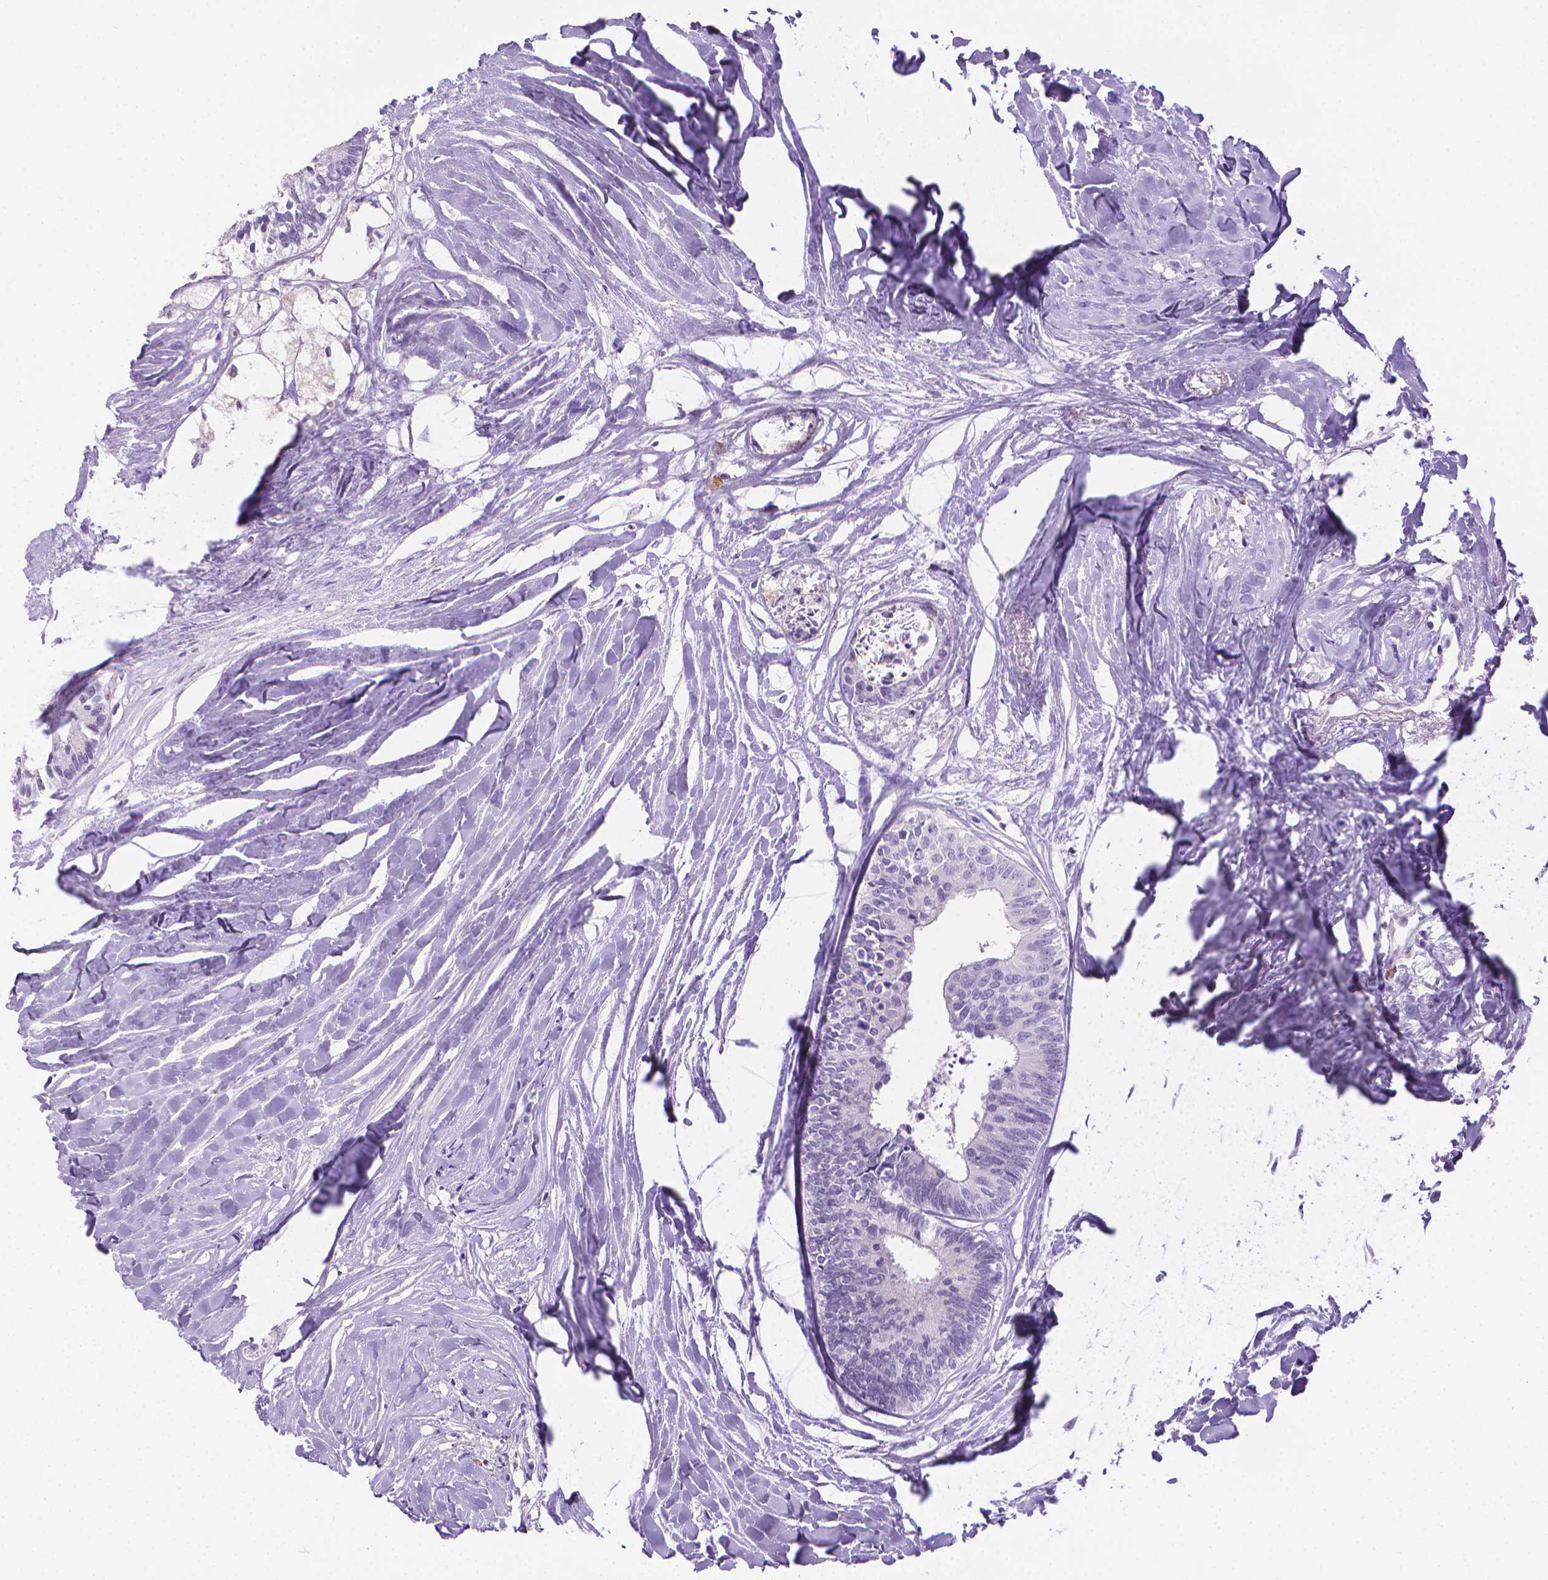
{"staining": {"intensity": "negative", "quantity": "none", "location": "none"}, "tissue": "colorectal cancer", "cell_type": "Tumor cells", "image_type": "cancer", "snomed": [{"axis": "morphology", "description": "Adenocarcinoma, NOS"}, {"axis": "topography", "description": "Colon"}, {"axis": "topography", "description": "Rectum"}], "caption": "Immunohistochemistry photomicrograph of human colorectal cancer (adenocarcinoma) stained for a protein (brown), which reveals no positivity in tumor cells.", "gene": "SPAG6", "patient": {"sex": "male", "age": 57}}